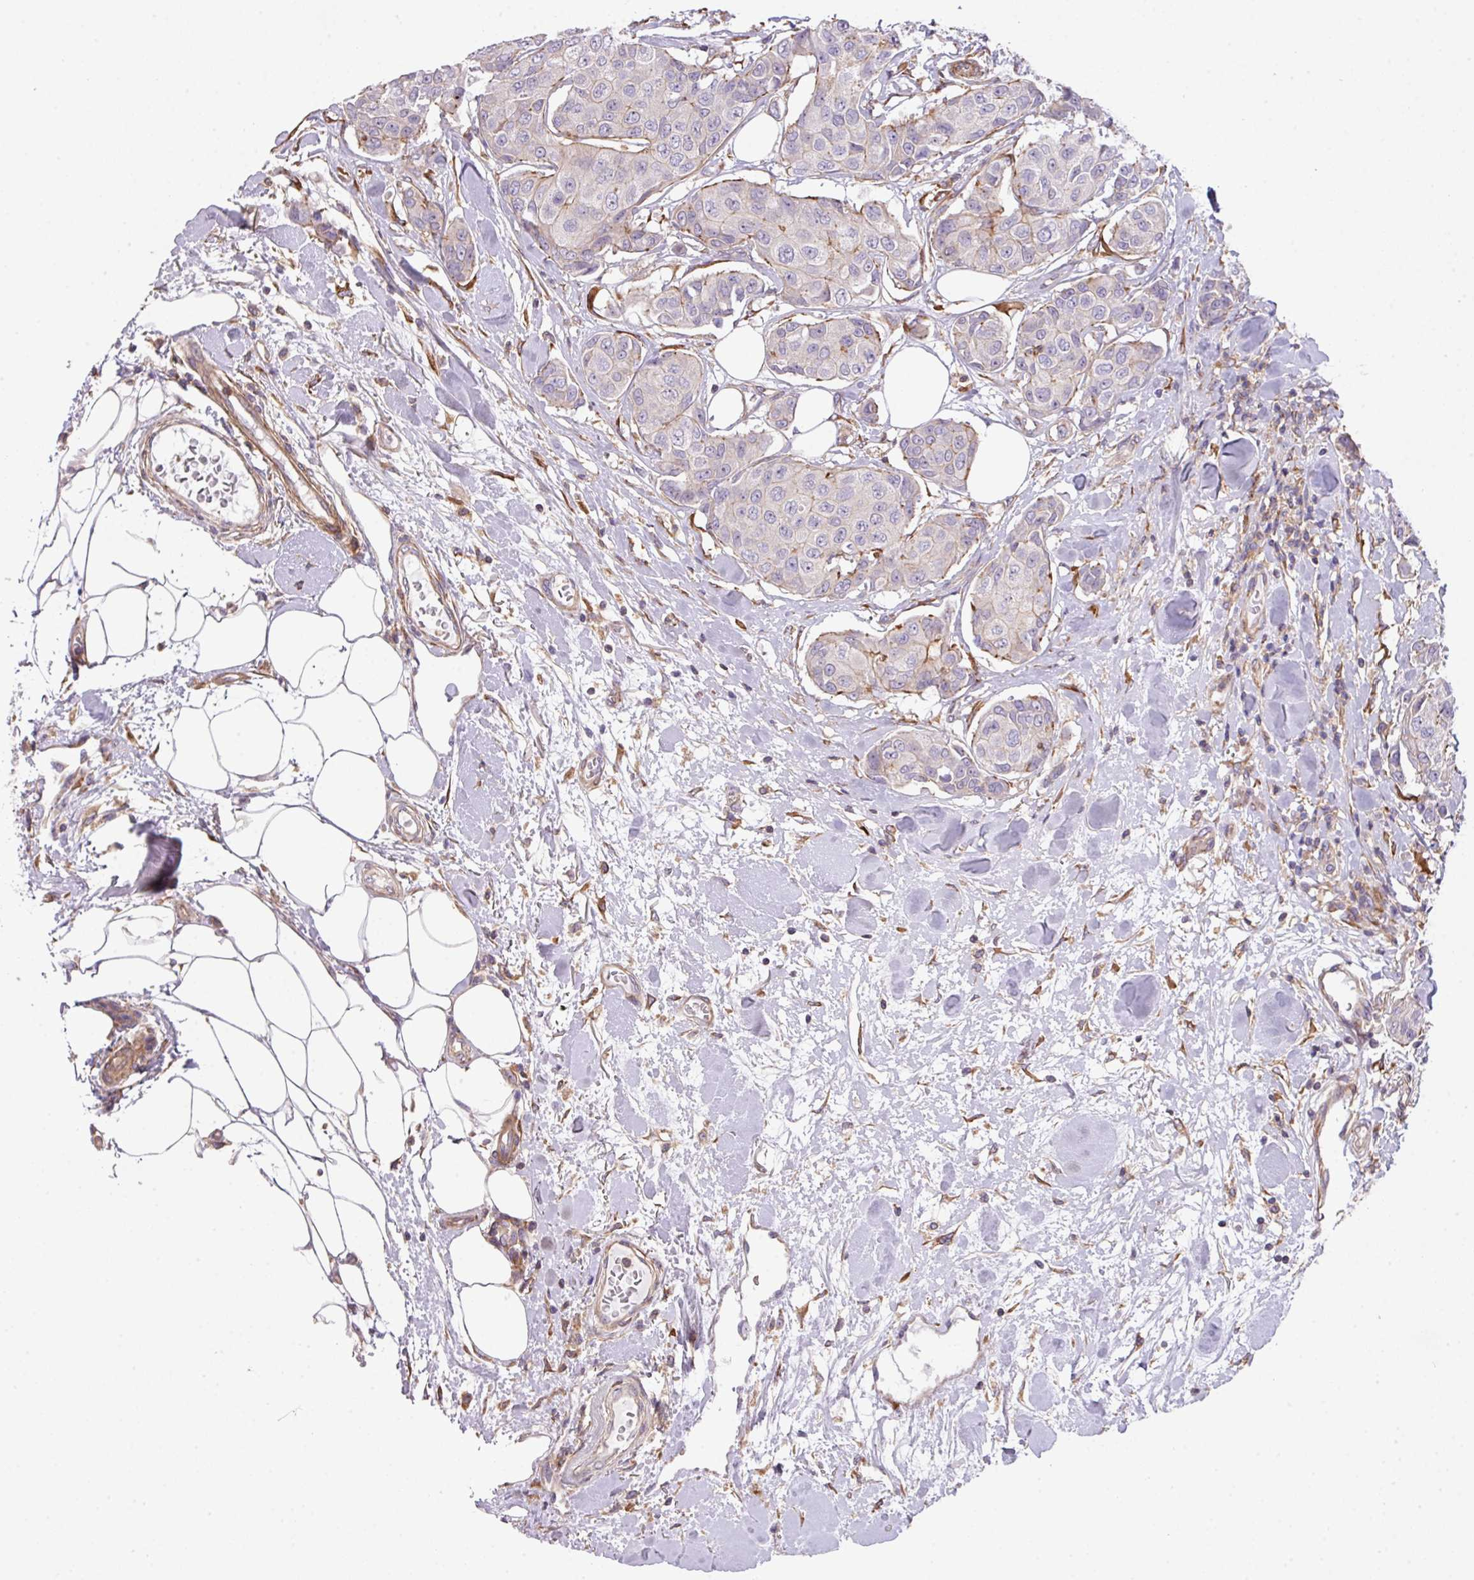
{"staining": {"intensity": "negative", "quantity": "none", "location": "none"}, "tissue": "breast cancer", "cell_type": "Tumor cells", "image_type": "cancer", "snomed": [{"axis": "morphology", "description": "Duct carcinoma"}, {"axis": "topography", "description": "Breast"}, {"axis": "topography", "description": "Lymph node"}], "caption": "This is an IHC image of human breast cancer. There is no positivity in tumor cells.", "gene": "LRRC41", "patient": {"sex": "female", "age": 80}}